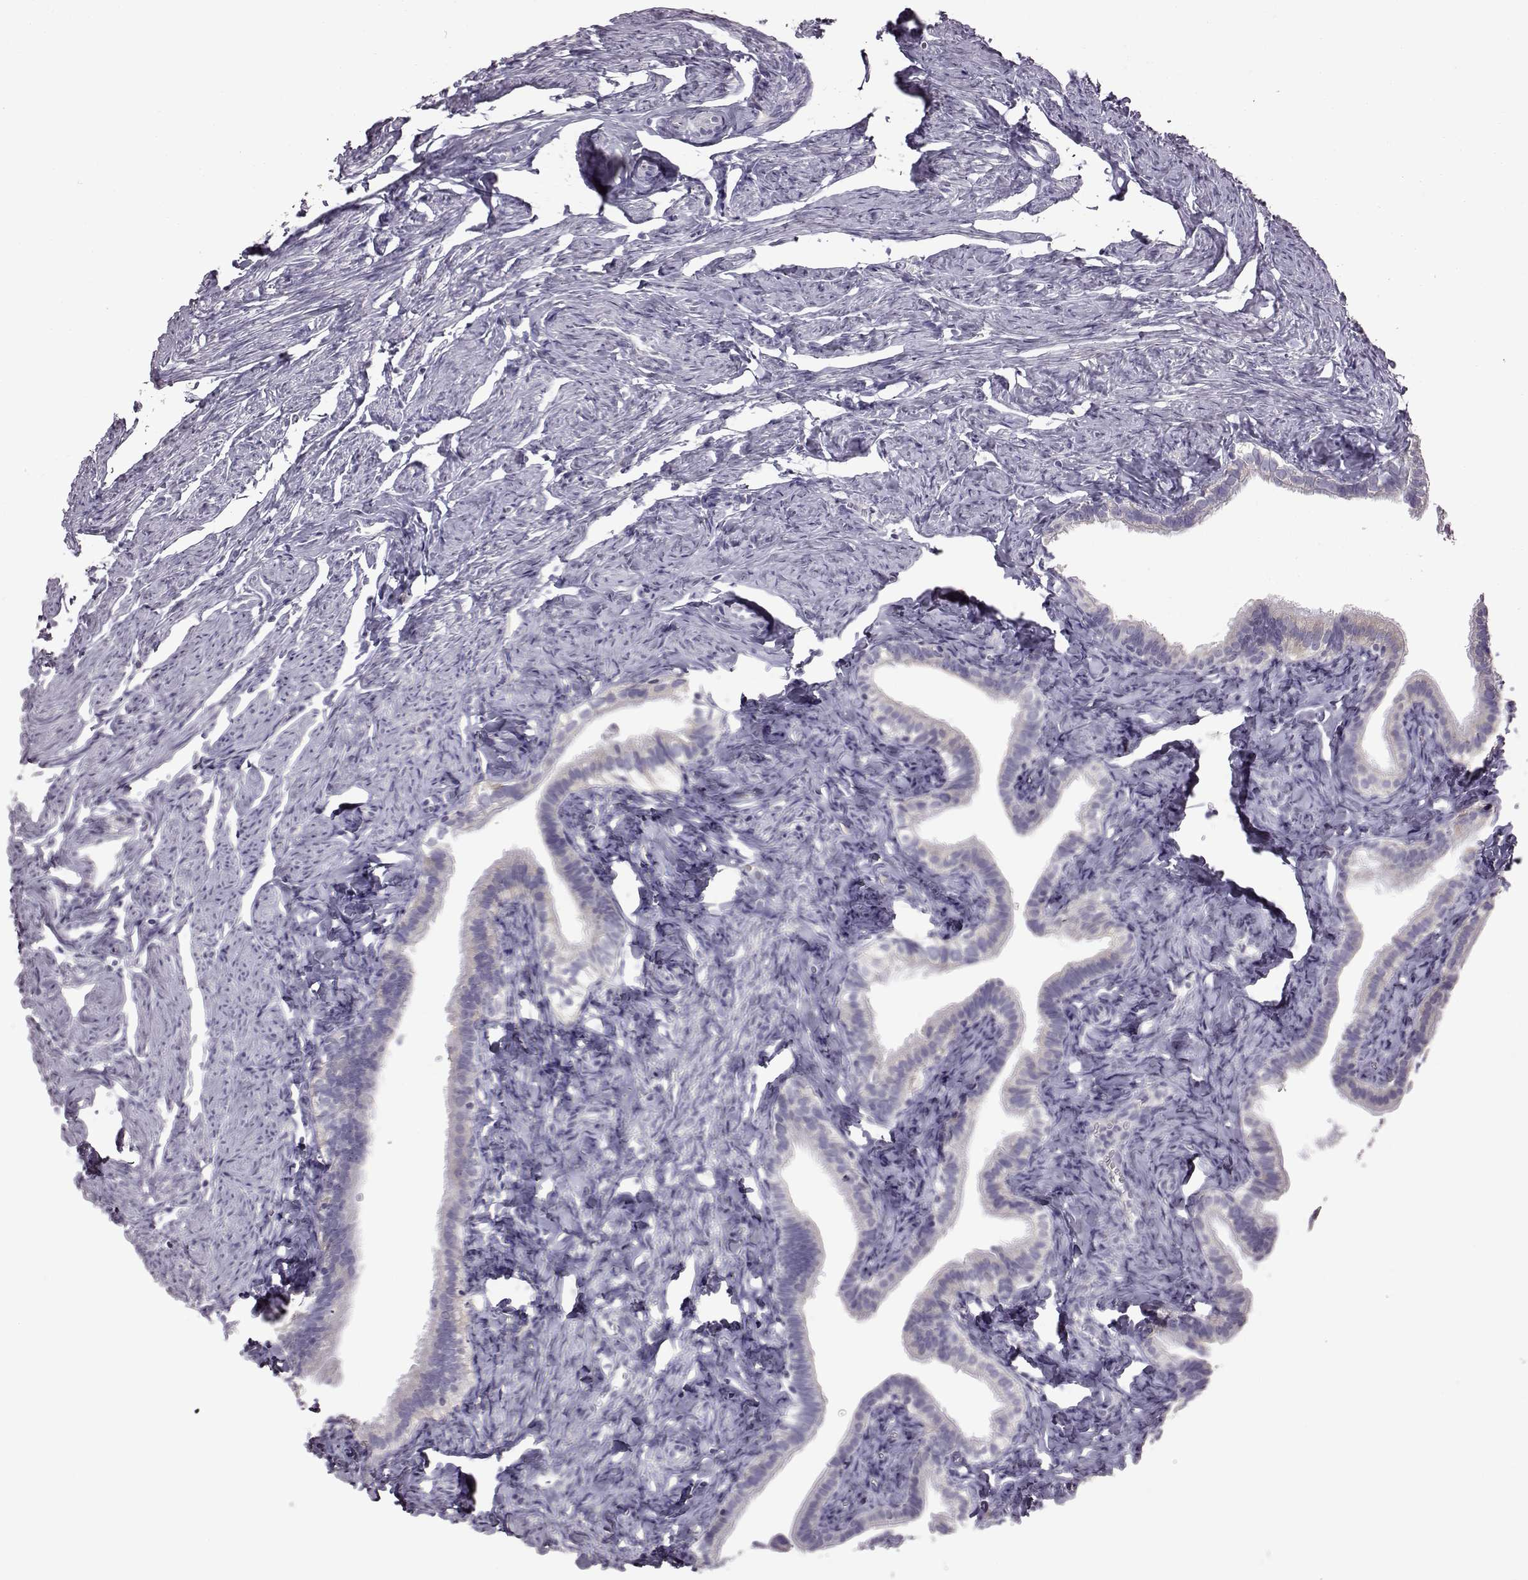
{"staining": {"intensity": "negative", "quantity": "none", "location": "none"}, "tissue": "fallopian tube", "cell_type": "Glandular cells", "image_type": "normal", "snomed": [{"axis": "morphology", "description": "Normal tissue, NOS"}, {"axis": "topography", "description": "Fallopian tube"}], "caption": "DAB immunohistochemical staining of normal fallopian tube demonstrates no significant positivity in glandular cells. (Immunohistochemistry, brightfield microscopy, high magnification).", "gene": "ADGRG2", "patient": {"sex": "female", "age": 41}}